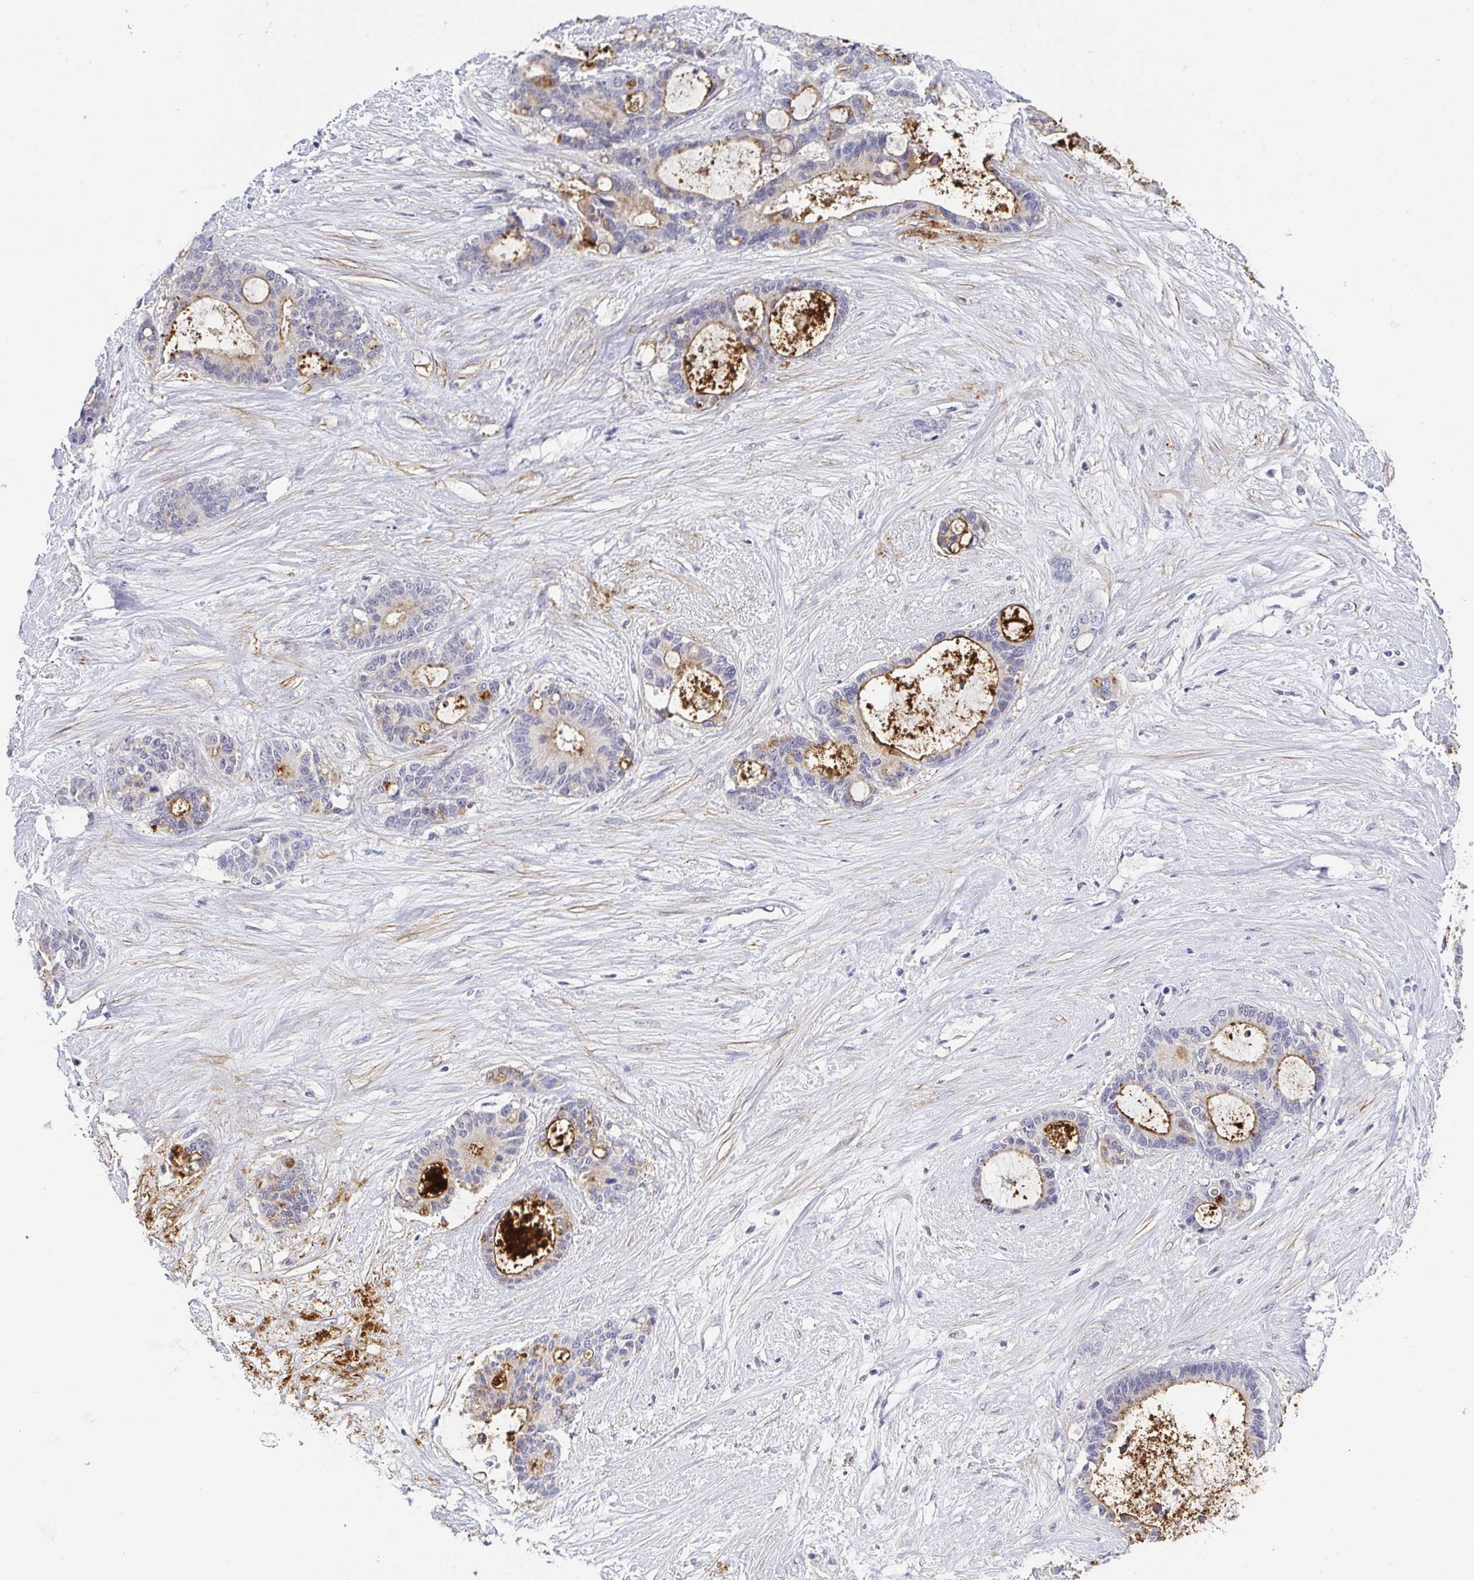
{"staining": {"intensity": "moderate", "quantity": "<25%", "location": "cytoplasmic/membranous"}, "tissue": "liver cancer", "cell_type": "Tumor cells", "image_type": "cancer", "snomed": [{"axis": "morphology", "description": "Normal tissue, NOS"}, {"axis": "morphology", "description": "Cholangiocarcinoma"}, {"axis": "topography", "description": "Liver"}, {"axis": "topography", "description": "Peripheral nerve tissue"}], "caption": "IHC image of neoplastic tissue: human liver cholangiocarcinoma stained using immunohistochemistry demonstrates low levels of moderate protein expression localized specifically in the cytoplasmic/membranous of tumor cells, appearing as a cytoplasmic/membranous brown color.", "gene": "RNASE7", "patient": {"sex": "female", "age": 73}}